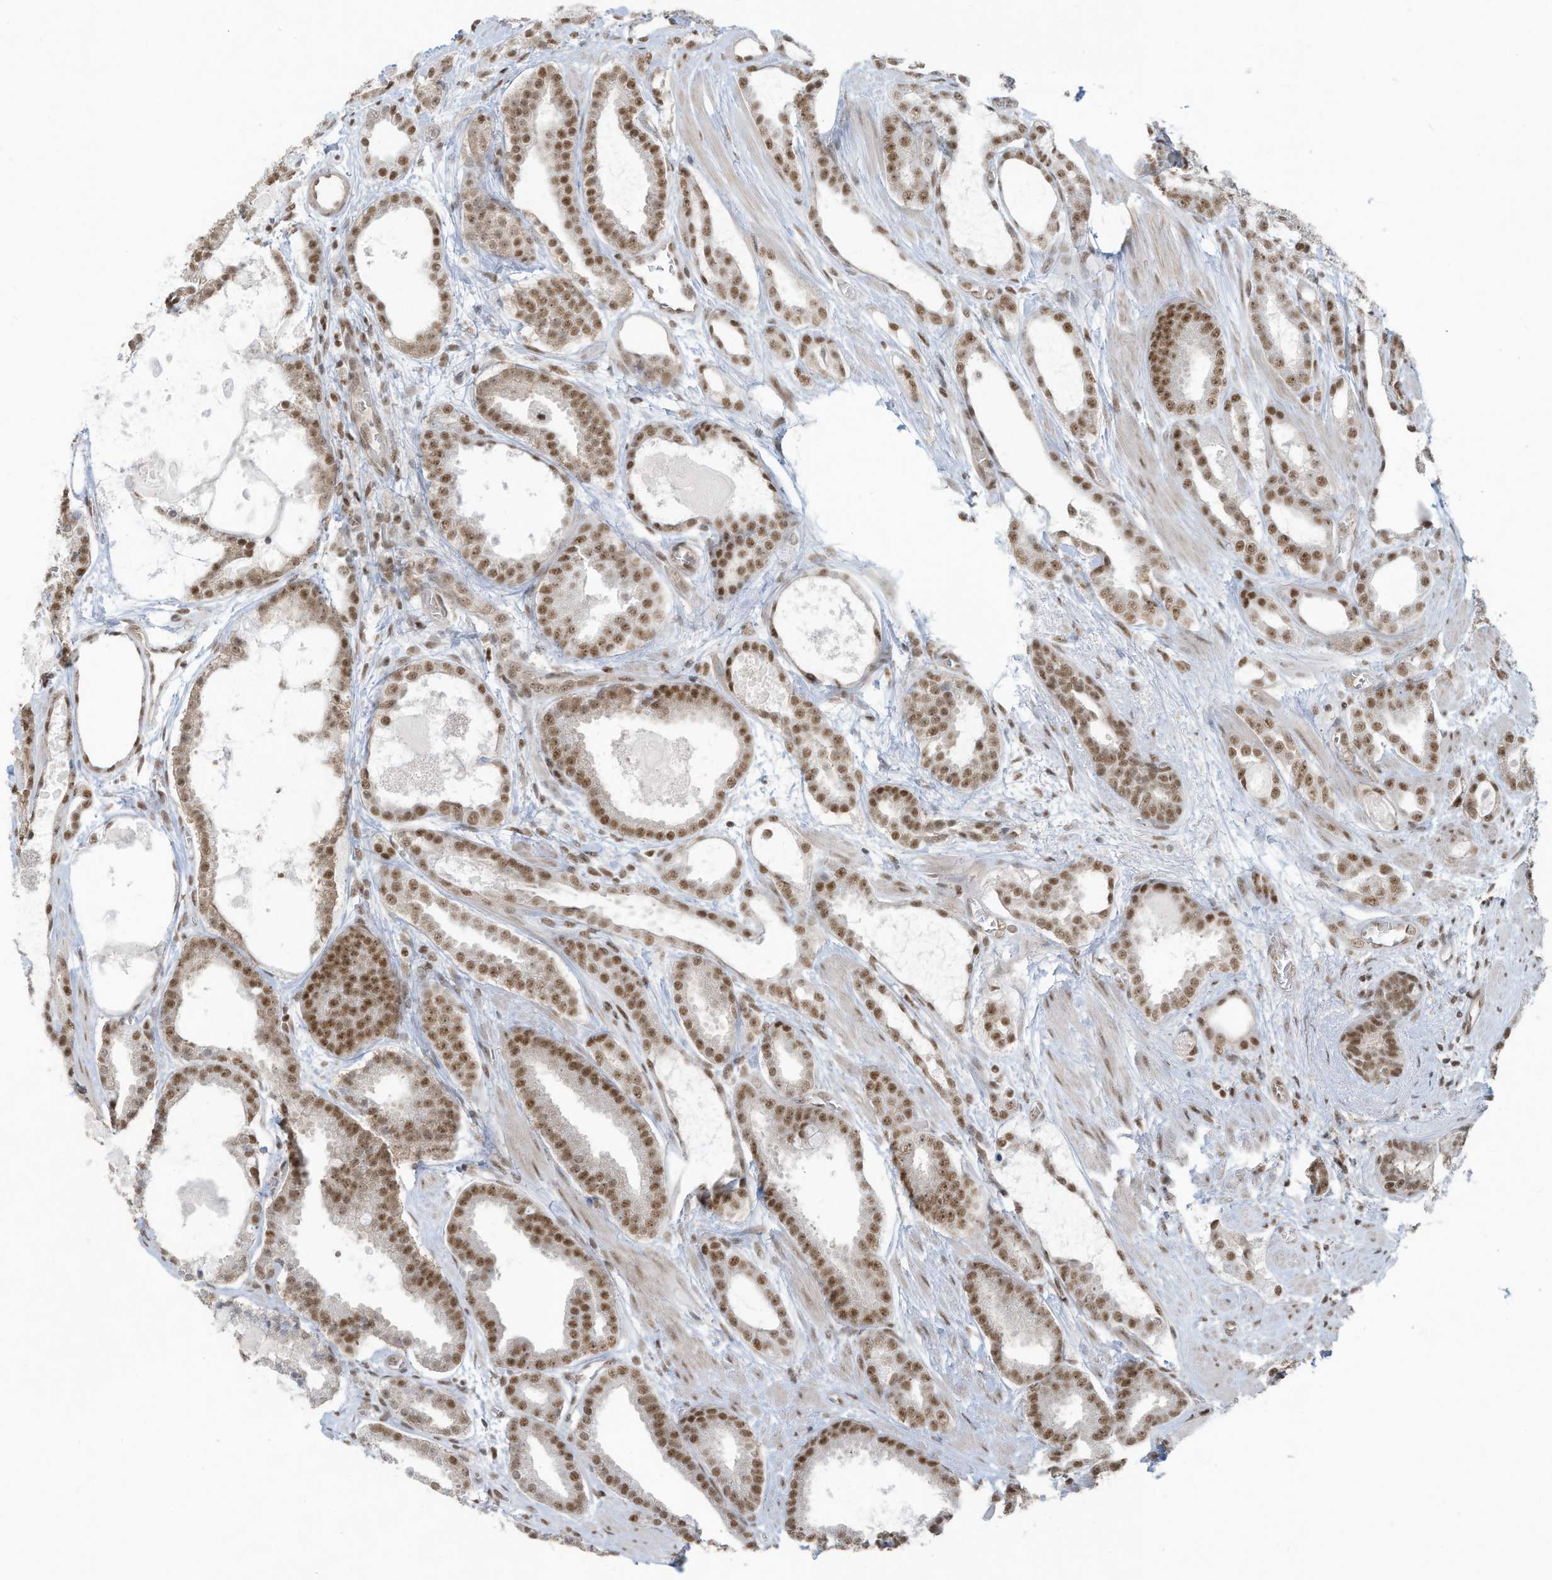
{"staining": {"intensity": "moderate", "quantity": ">75%", "location": "nuclear"}, "tissue": "prostate cancer", "cell_type": "Tumor cells", "image_type": "cancer", "snomed": [{"axis": "morphology", "description": "Adenocarcinoma, High grade"}, {"axis": "topography", "description": "Prostate"}], "caption": "The micrograph displays immunohistochemical staining of high-grade adenocarcinoma (prostate). There is moderate nuclear positivity is seen in approximately >75% of tumor cells.", "gene": "DBR1", "patient": {"sex": "male", "age": 60}}